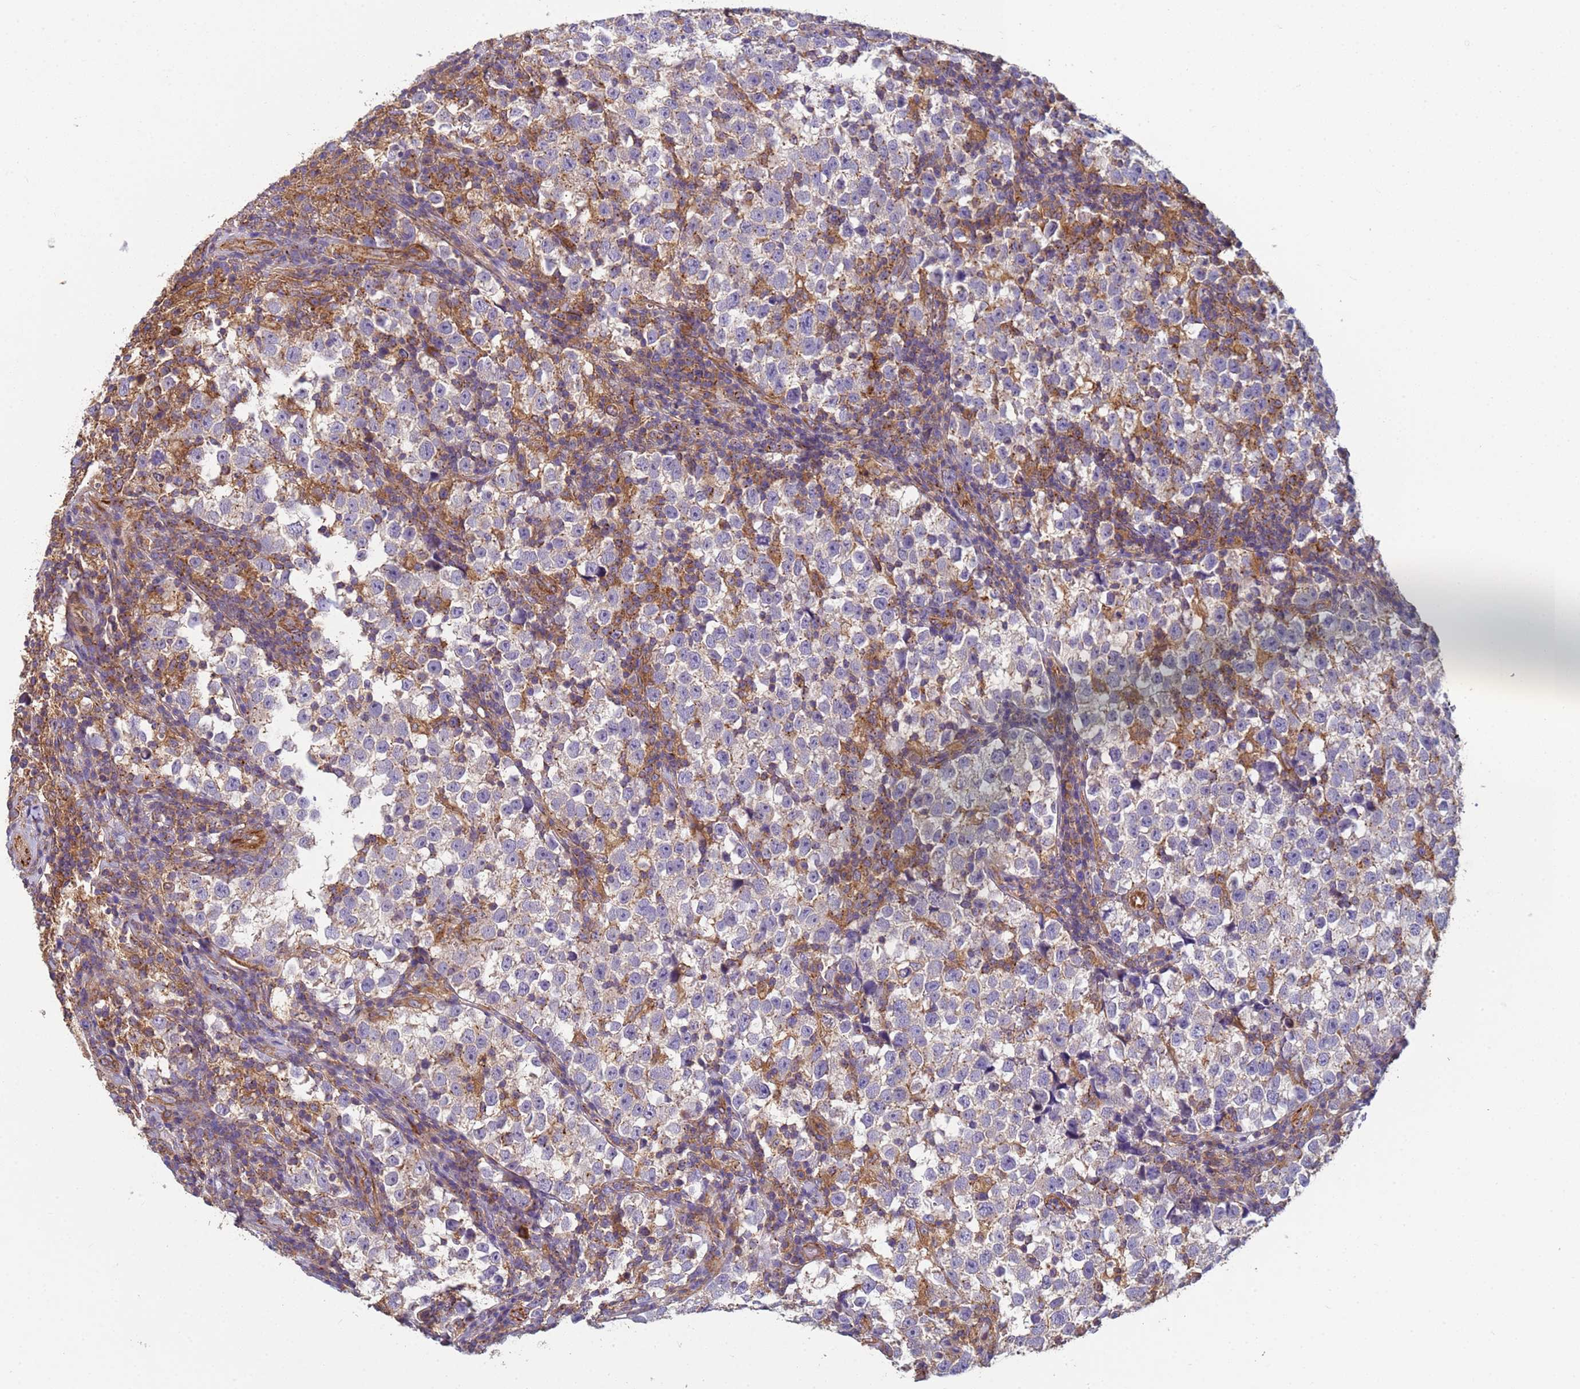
{"staining": {"intensity": "negative", "quantity": "none", "location": "none"}, "tissue": "testis cancer", "cell_type": "Tumor cells", "image_type": "cancer", "snomed": [{"axis": "morphology", "description": "Normal tissue, NOS"}, {"axis": "morphology", "description": "Seminoma, NOS"}, {"axis": "topography", "description": "Testis"}], "caption": "DAB immunohistochemical staining of human seminoma (testis) demonstrates no significant expression in tumor cells.", "gene": "RAB10", "patient": {"sex": "male", "age": 43}}